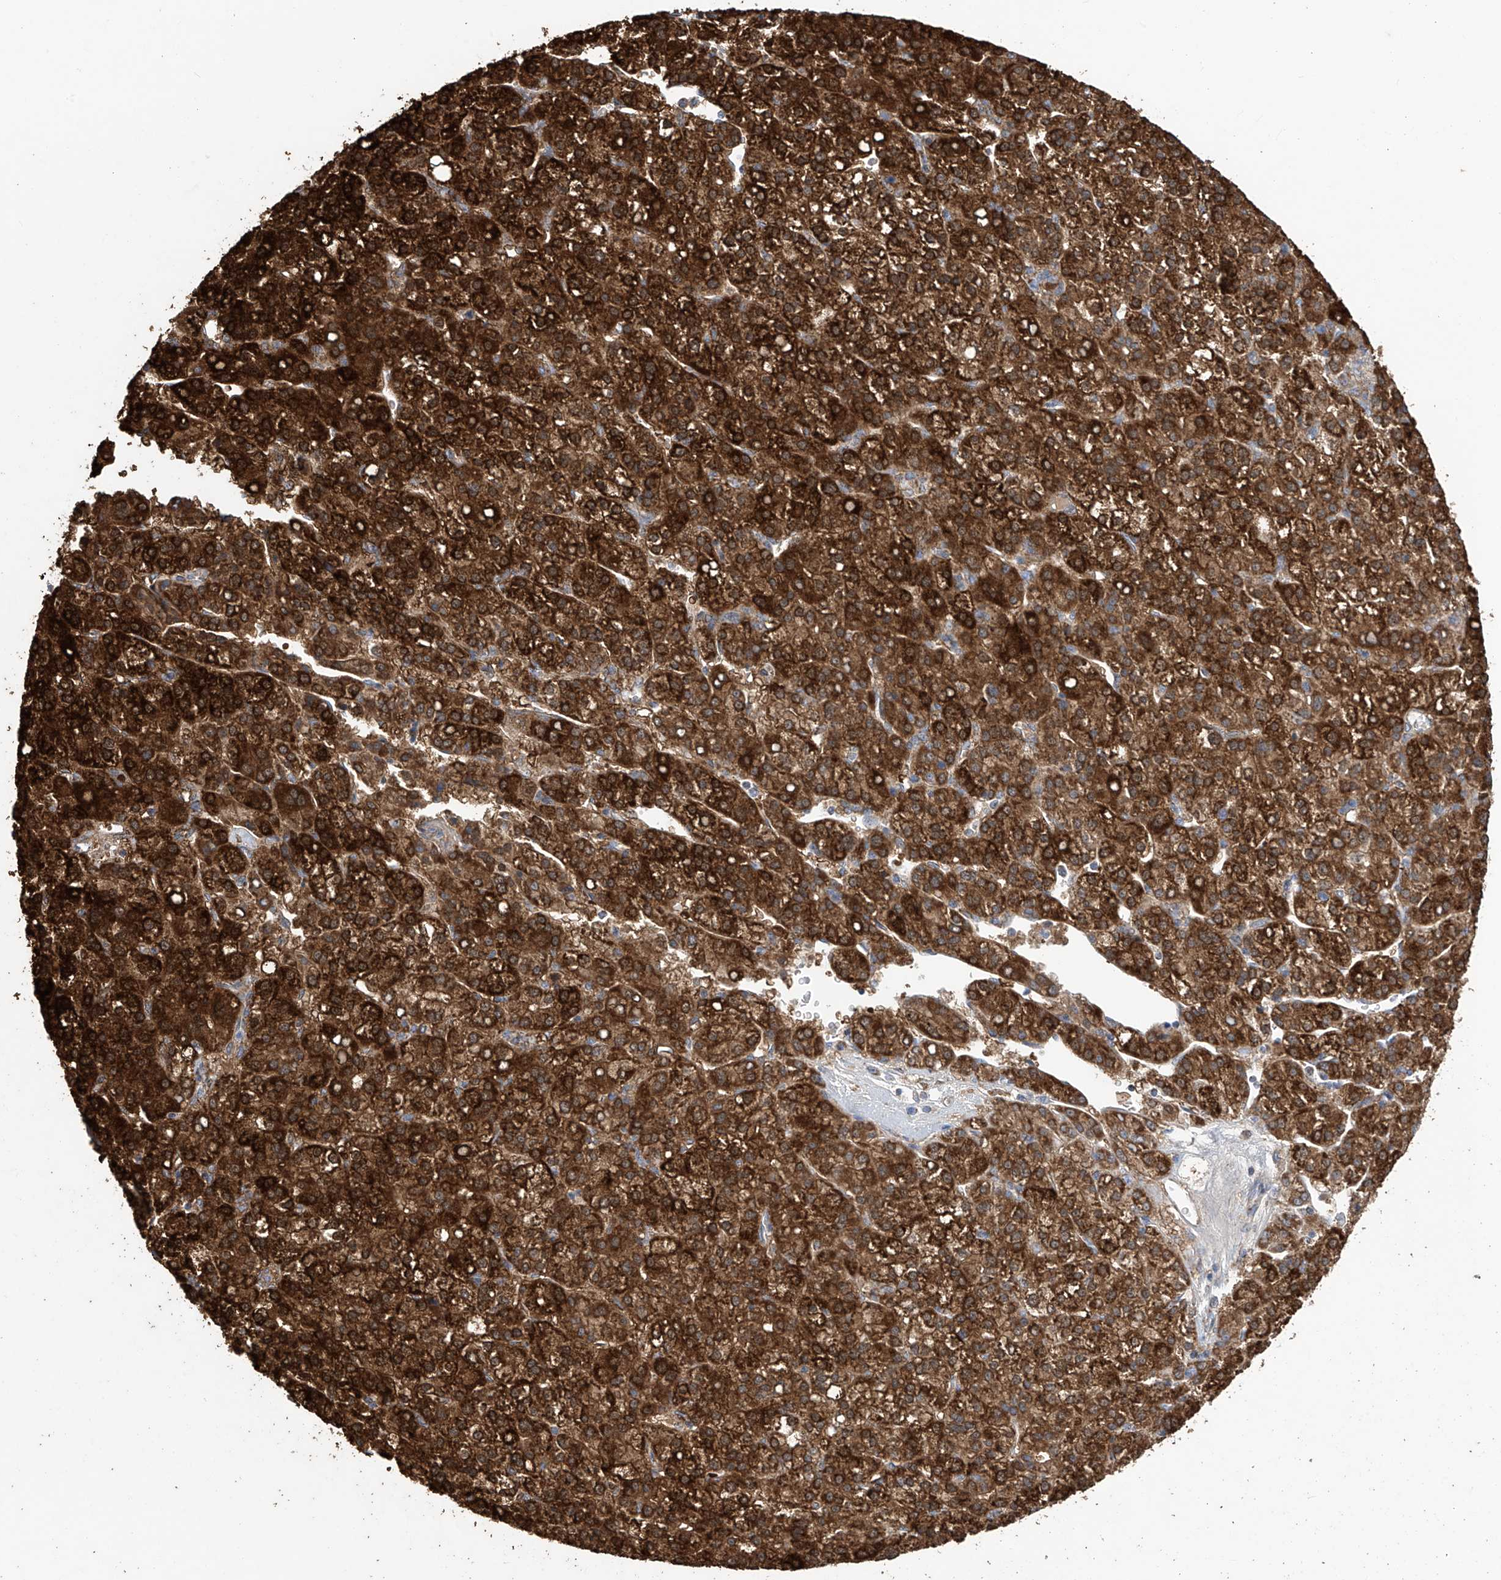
{"staining": {"intensity": "strong", "quantity": ">75%", "location": "cytoplasmic/membranous"}, "tissue": "liver cancer", "cell_type": "Tumor cells", "image_type": "cancer", "snomed": [{"axis": "morphology", "description": "Carcinoma, Hepatocellular, NOS"}, {"axis": "topography", "description": "Liver"}], "caption": "A histopathology image showing strong cytoplasmic/membranous expression in approximately >75% of tumor cells in hepatocellular carcinoma (liver), as visualized by brown immunohistochemical staining.", "gene": "COMMD1", "patient": {"sex": "female", "age": 58}}